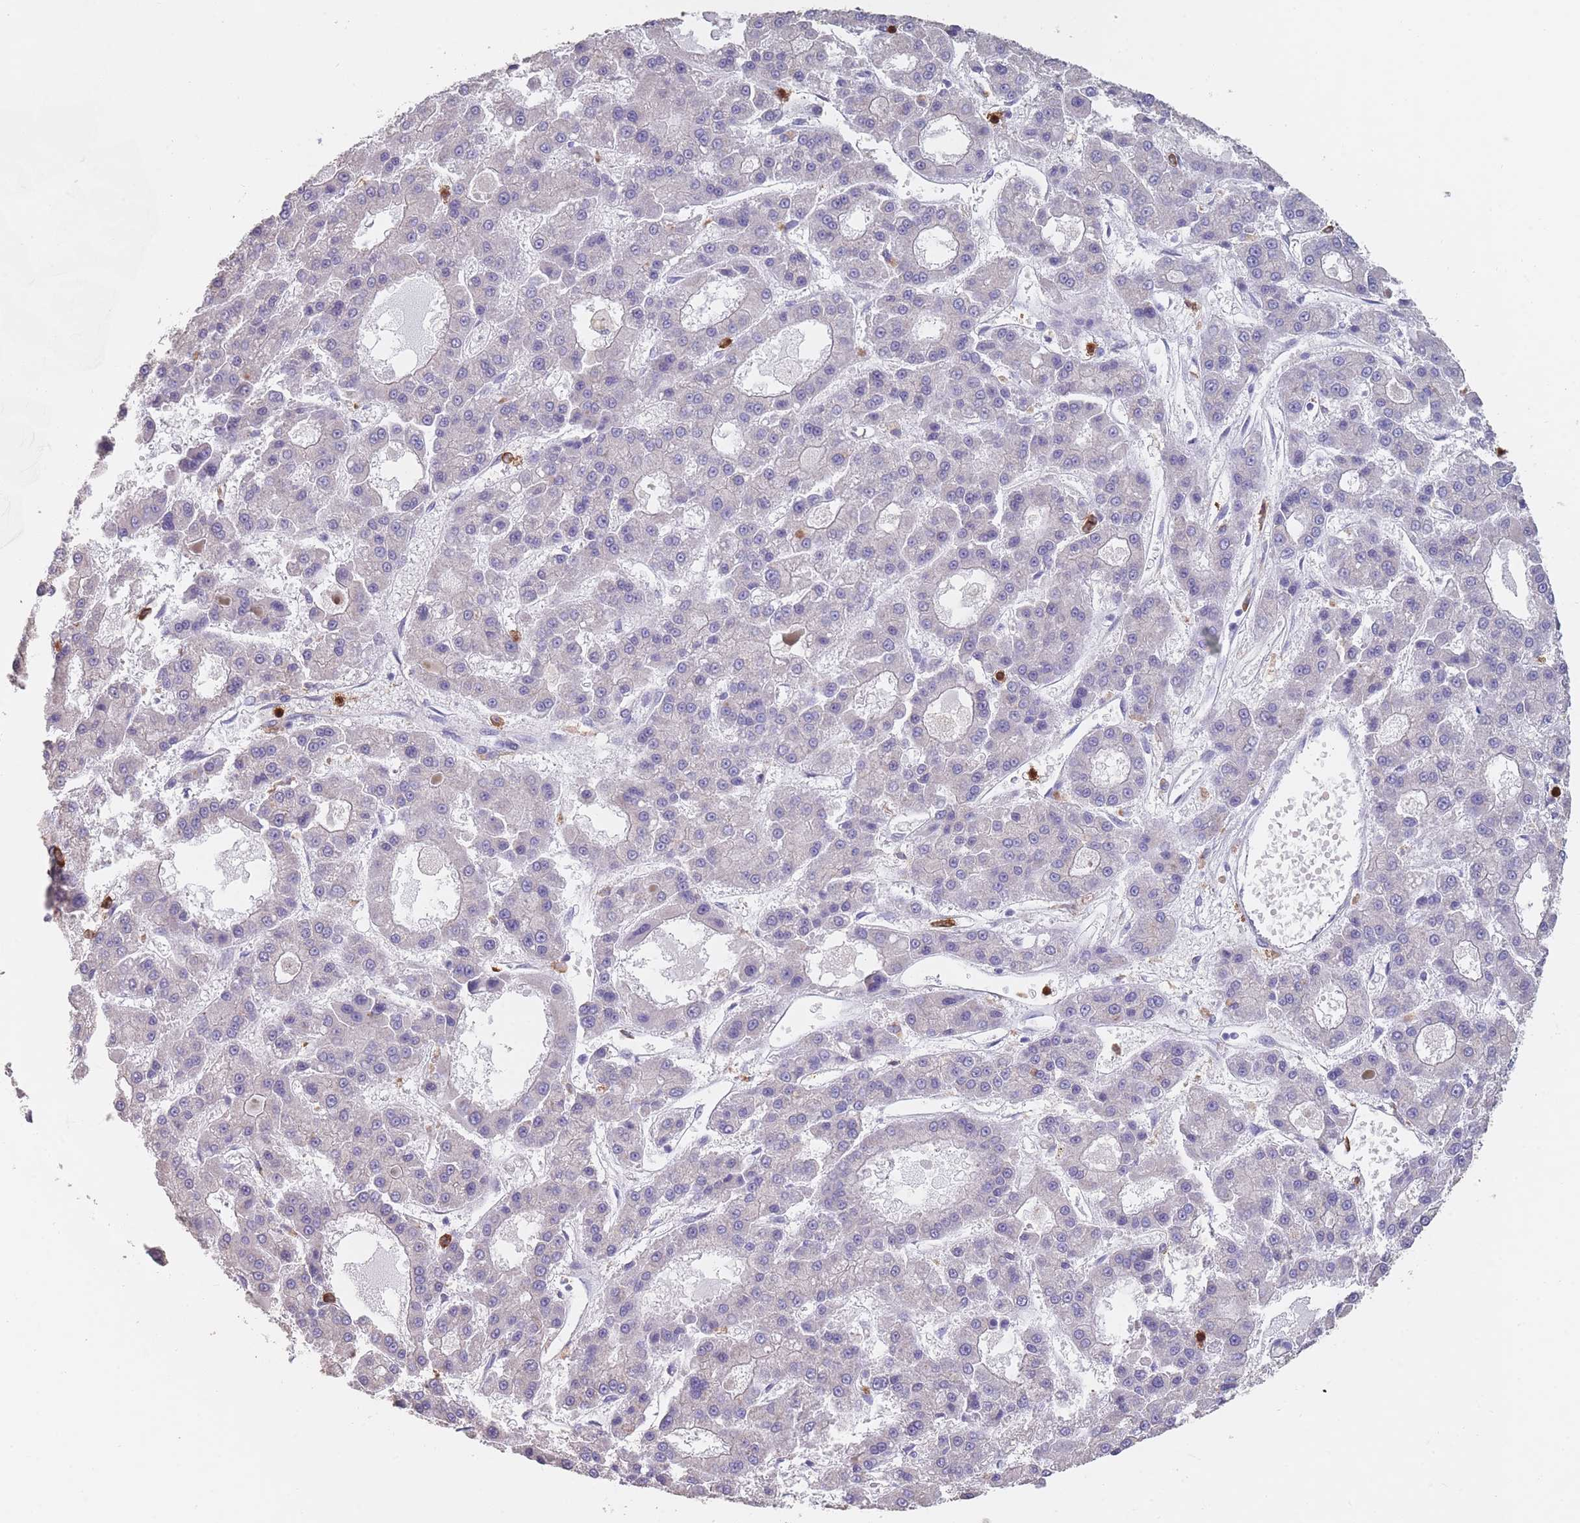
{"staining": {"intensity": "negative", "quantity": "none", "location": "none"}, "tissue": "liver cancer", "cell_type": "Tumor cells", "image_type": "cancer", "snomed": [{"axis": "morphology", "description": "Carcinoma, Hepatocellular, NOS"}, {"axis": "topography", "description": "Liver"}], "caption": "This micrograph is of liver cancer (hepatocellular carcinoma) stained with immunohistochemistry to label a protein in brown with the nuclei are counter-stained blue. There is no staining in tumor cells.", "gene": "CLEC12A", "patient": {"sex": "male", "age": 70}}